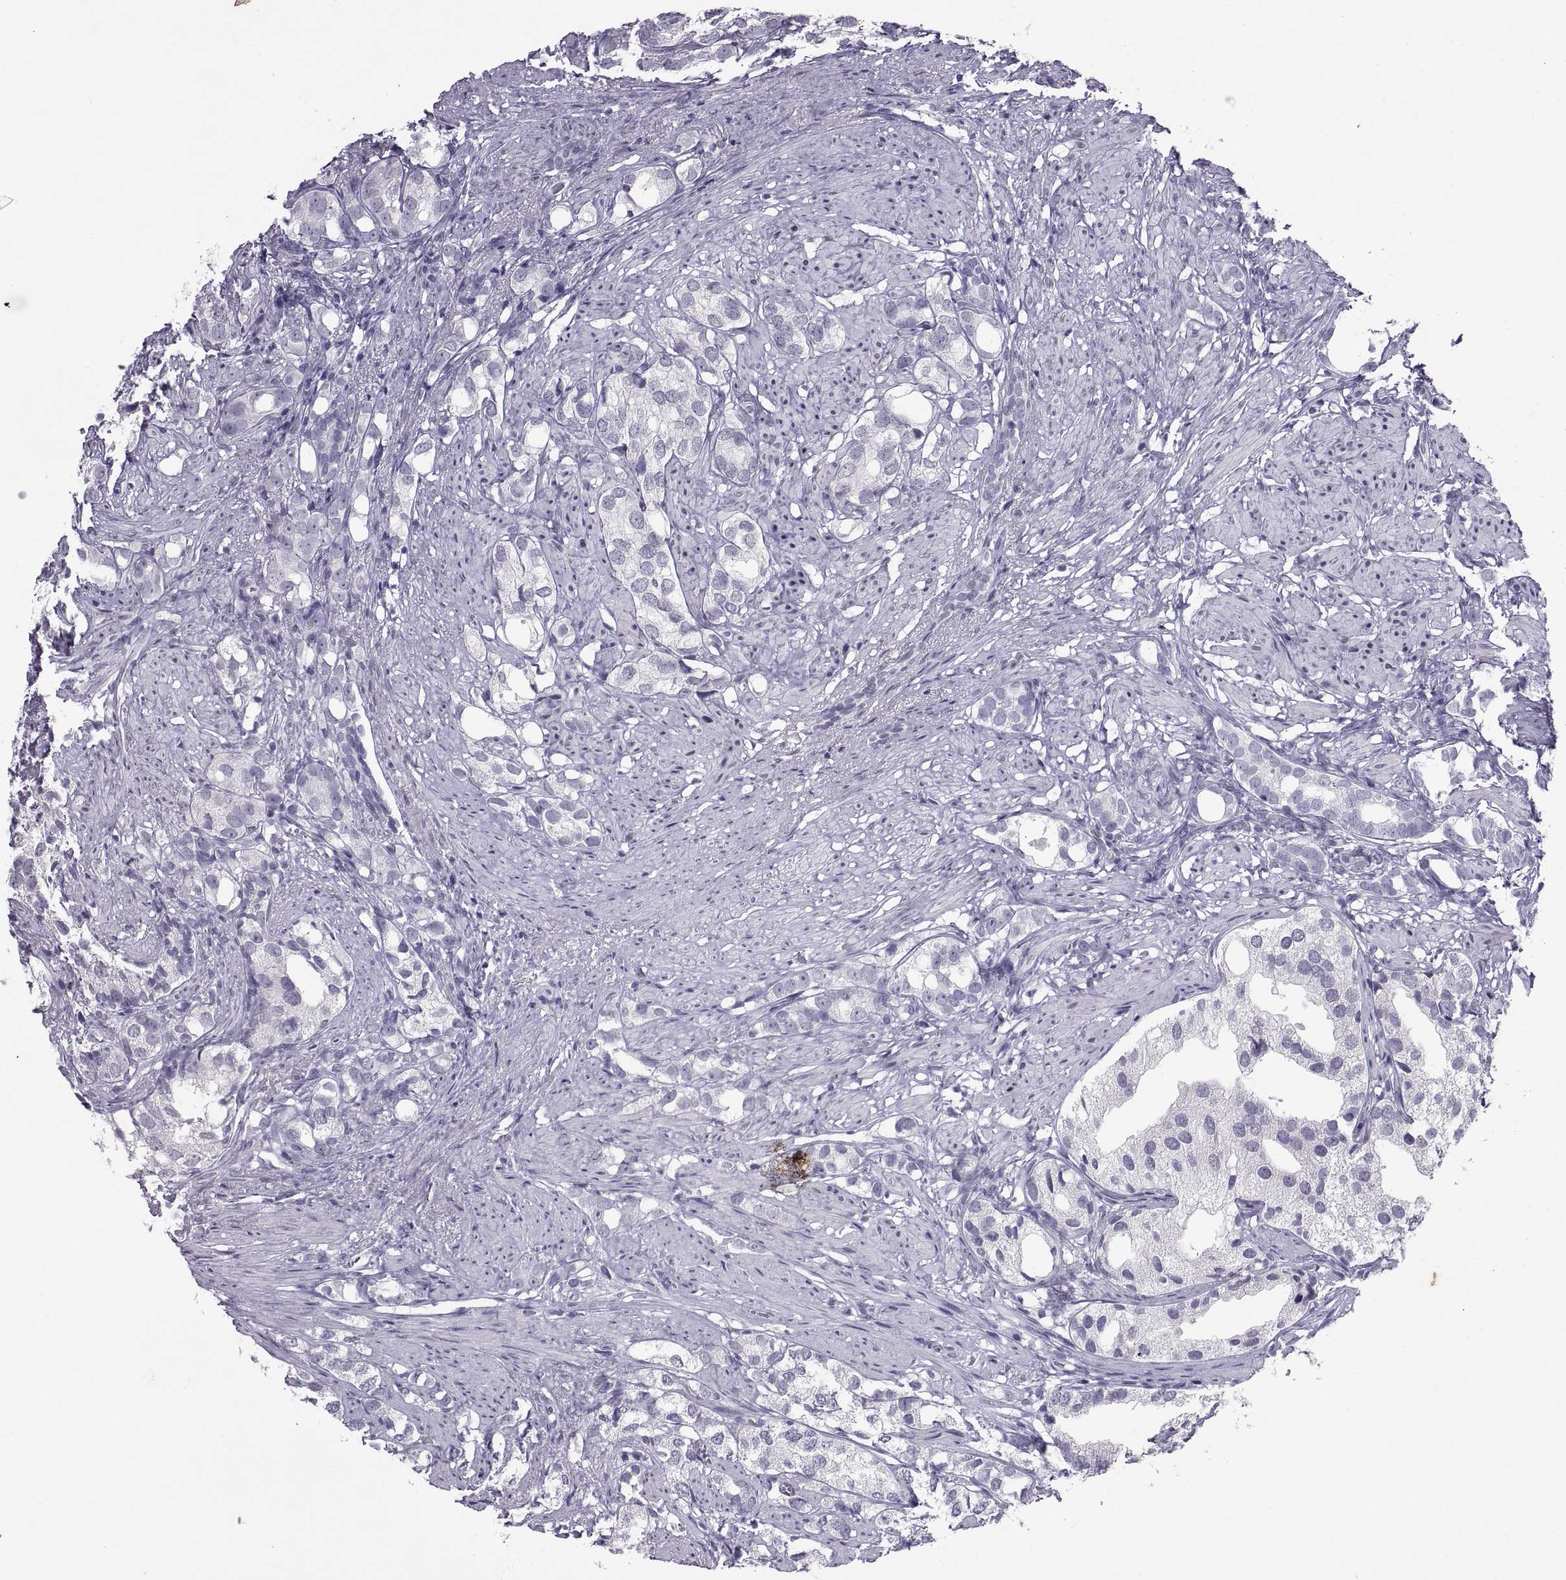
{"staining": {"intensity": "negative", "quantity": "none", "location": "none"}, "tissue": "prostate cancer", "cell_type": "Tumor cells", "image_type": "cancer", "snomed": [{"axis": "morphology", "description": "Adenocarcinoma, High grade"}, {"axis": "topography", "description": "Prostate"}], "caption": "IHC micrograph of human prostate cancer (adenocarcinoma (high-grade)) stained for a protein (brown), which exhibits no expression in tumor cells.", "gene": "KRT77", "patient": {"sex": "male", "age": 82}}